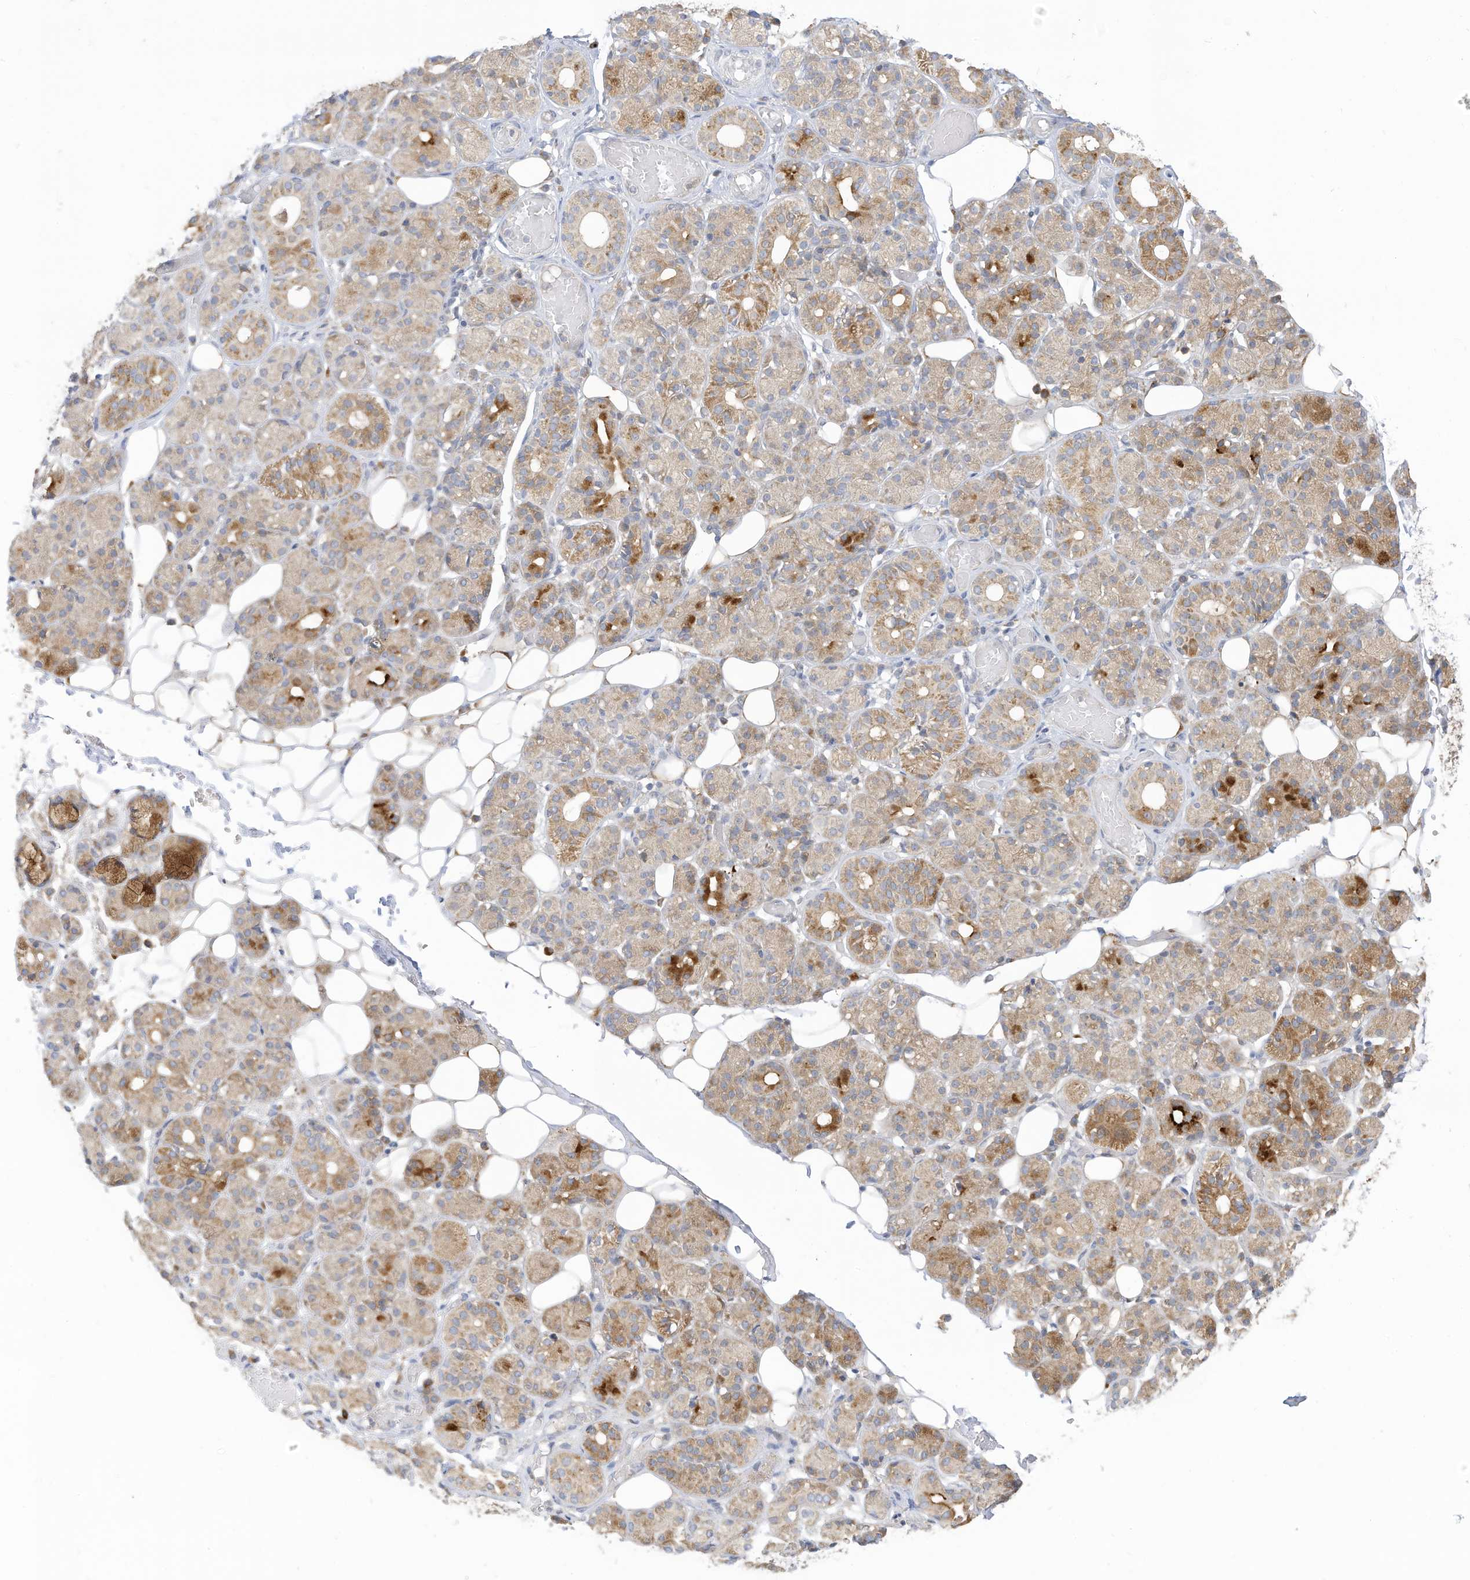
{"staining": {"intensity": "moderate", "quantity": "<25%", "location": "cytoplasmic/membranous"}, "tissue": "salivary gland", "cell_type": "Glandular cells", "image_type": "normal", "snomed": [{"axis": "morphology", "description": "Normal tissue, NOS"}, {"axis": "topography", "description": "Salivary gland"}], "caption": "A high-resolution image shows IHC staining of normal salivary gland, which demonstrates moderate cytoplasmic/membranous staining in about <25% of glandular cells.", "gene": "LRRN2", "patient": {"sex": "male", "age": 63}}